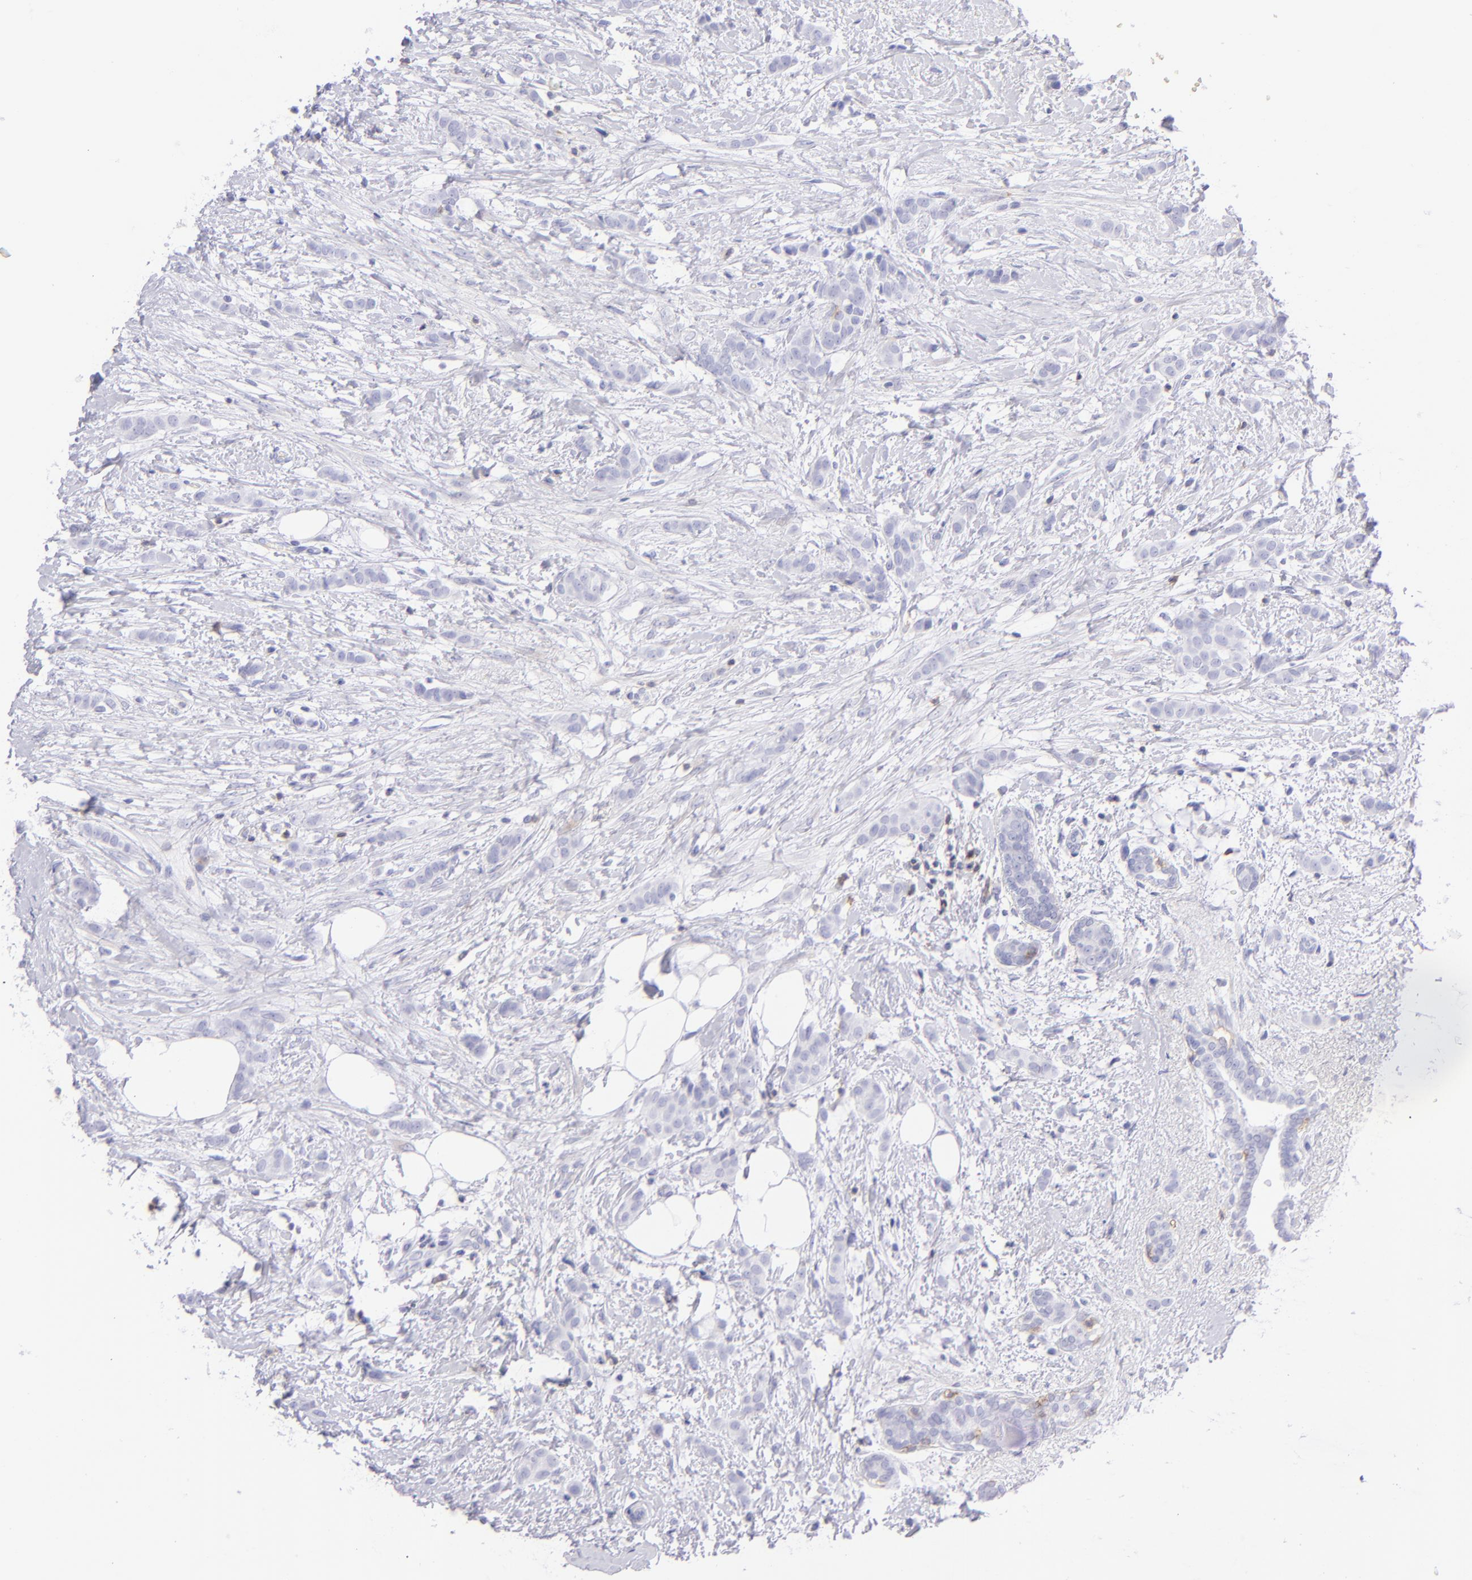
{"staining": {"intensity": "negative", "quantity": "none", "location": "none"}, "tissue": "breast cancer", "cell_type": "Tumor cells", "image_type": "cancer", "snomed": [{"axis": "morphology", "description": "Lobular carcinoma"}, {"axis": "topography", "description": "Breast"}], "caption": "This is a image of IHC staining of breast cancer (lobular carcinoma), which shows no expression in tumor cells.", "gene": "CD69", "patient": {"sex": "female", "age": 55}}